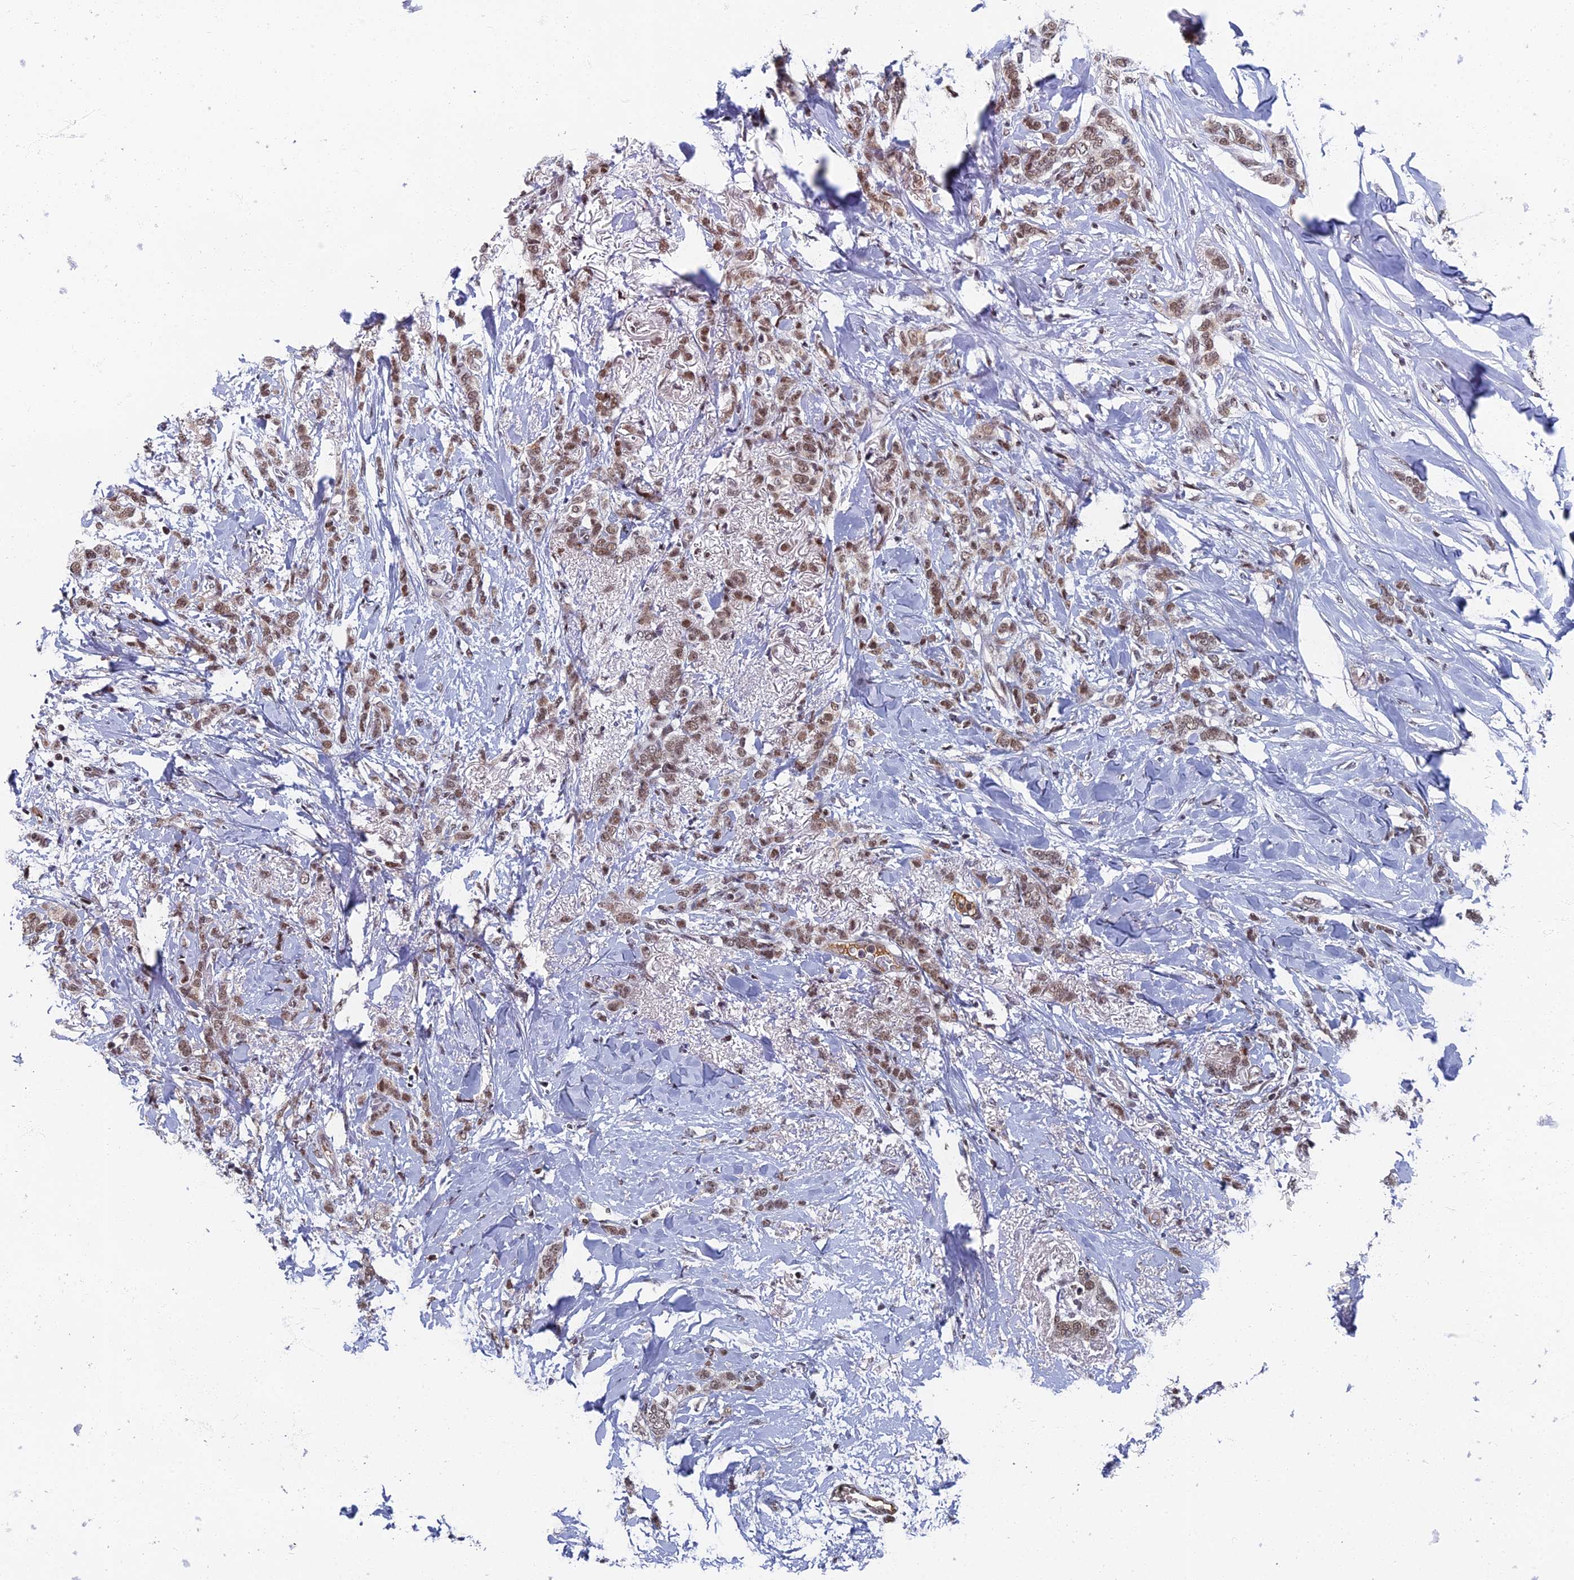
{"staining": {"intensity": "weak", "quantity": ">75%", "location": "nuclear"}, "tissue": "breast cancer", "cell_type": "Tumor cells", "image_type": "cancer", "snomed": [{"axis": "morphology", "description": "Duct carcinoma"}, {"axis": "topography", "description": "Breast"}], "caption": "Immunohistochemical staining of breast cancer displays low levels of weak nuclear protein expression in about >75% of tumor cells.", "gene": "TAF13", "patient": {"sex": "female", "age": 72}}